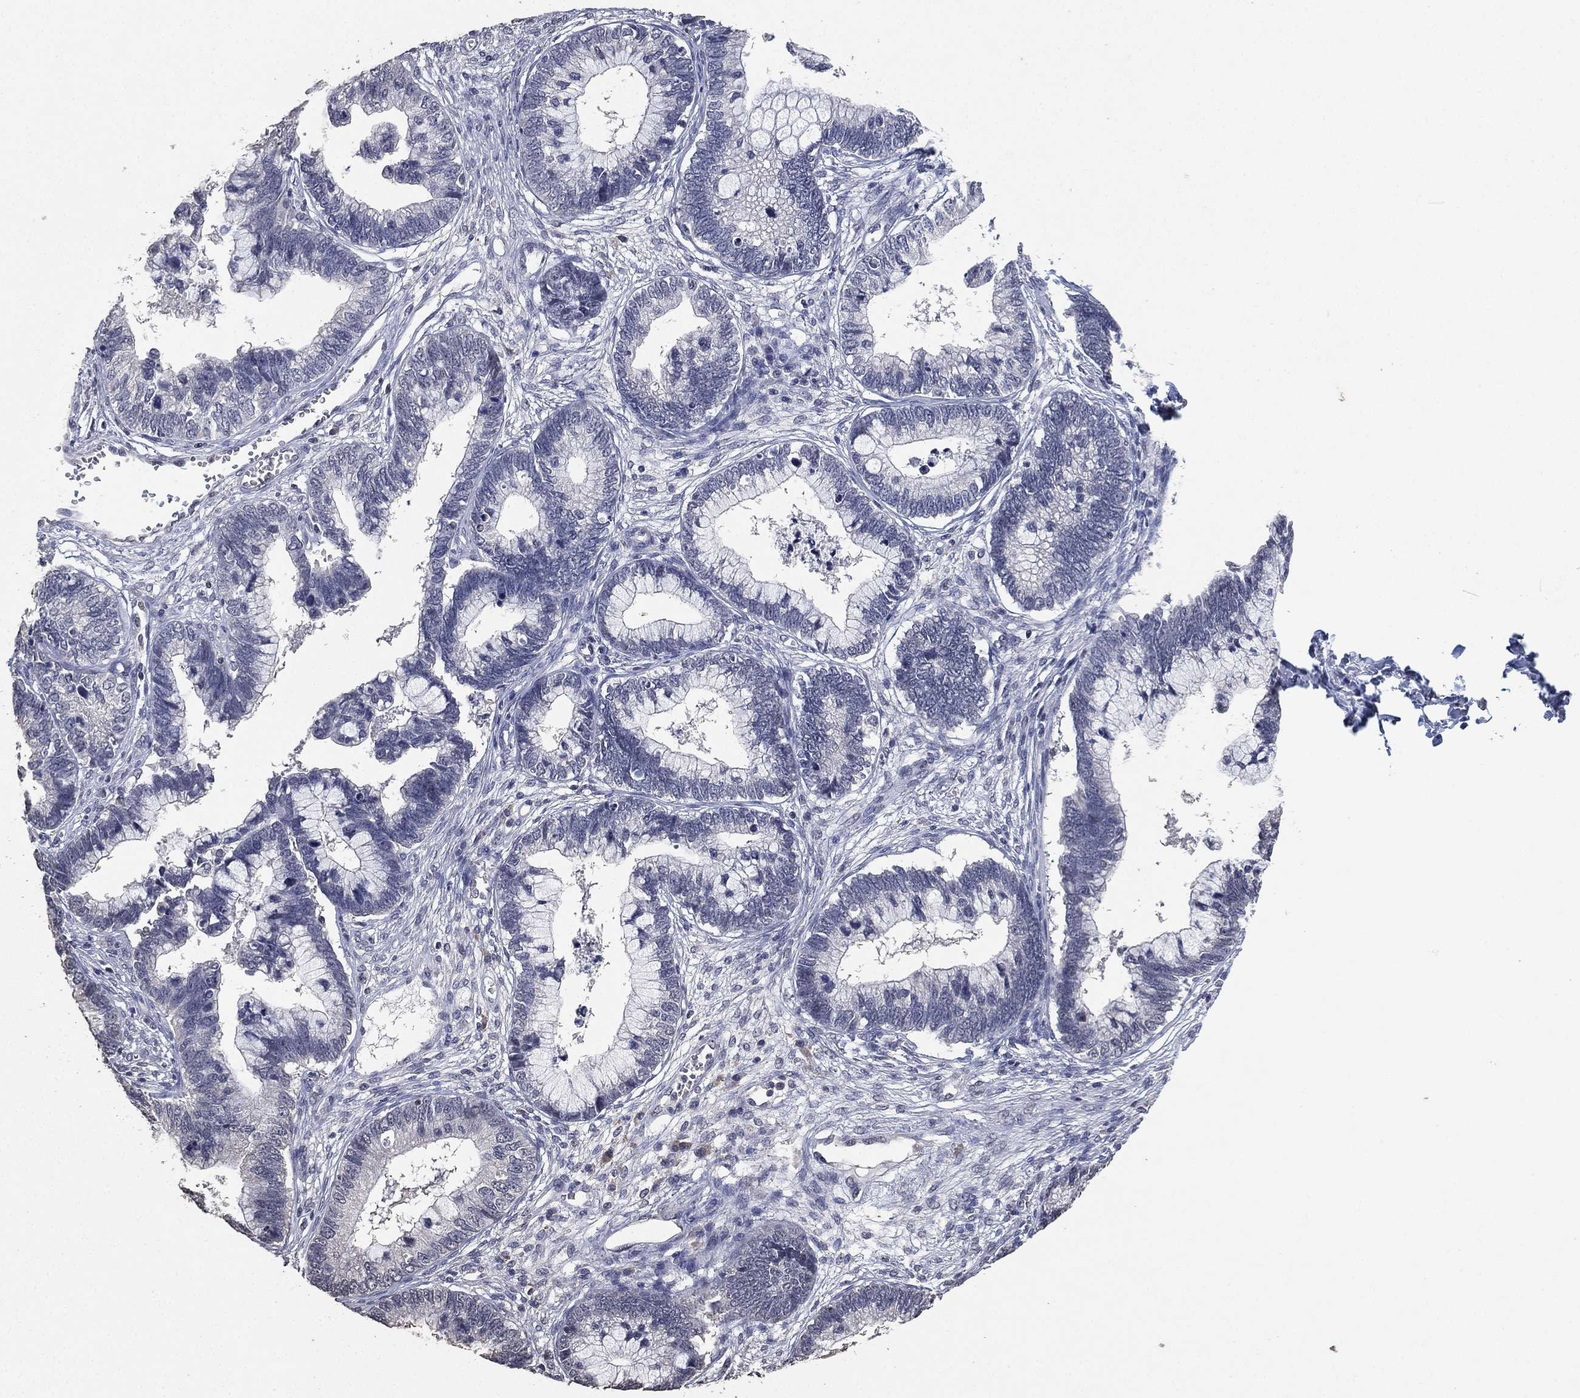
{"staining": {"intensity": "negative", "quantity": "none", "location": "none"}, "tissue": "cervical cancer", "cell_type": "Tumor cells", "image_type": "cancer", "snomed": [{"axis": "morphology", "description": "Adenocarcinoma, NOS"}, {"axis": "topography", "description": "Cervix"}], "caption": "Immunohistochemistry (IHC) of human cervical cancer (adenocarcinoma) shows no positivity in tumor cells.", "gene": "DSG1", "patient": {"sex": "female", "age": 44}}